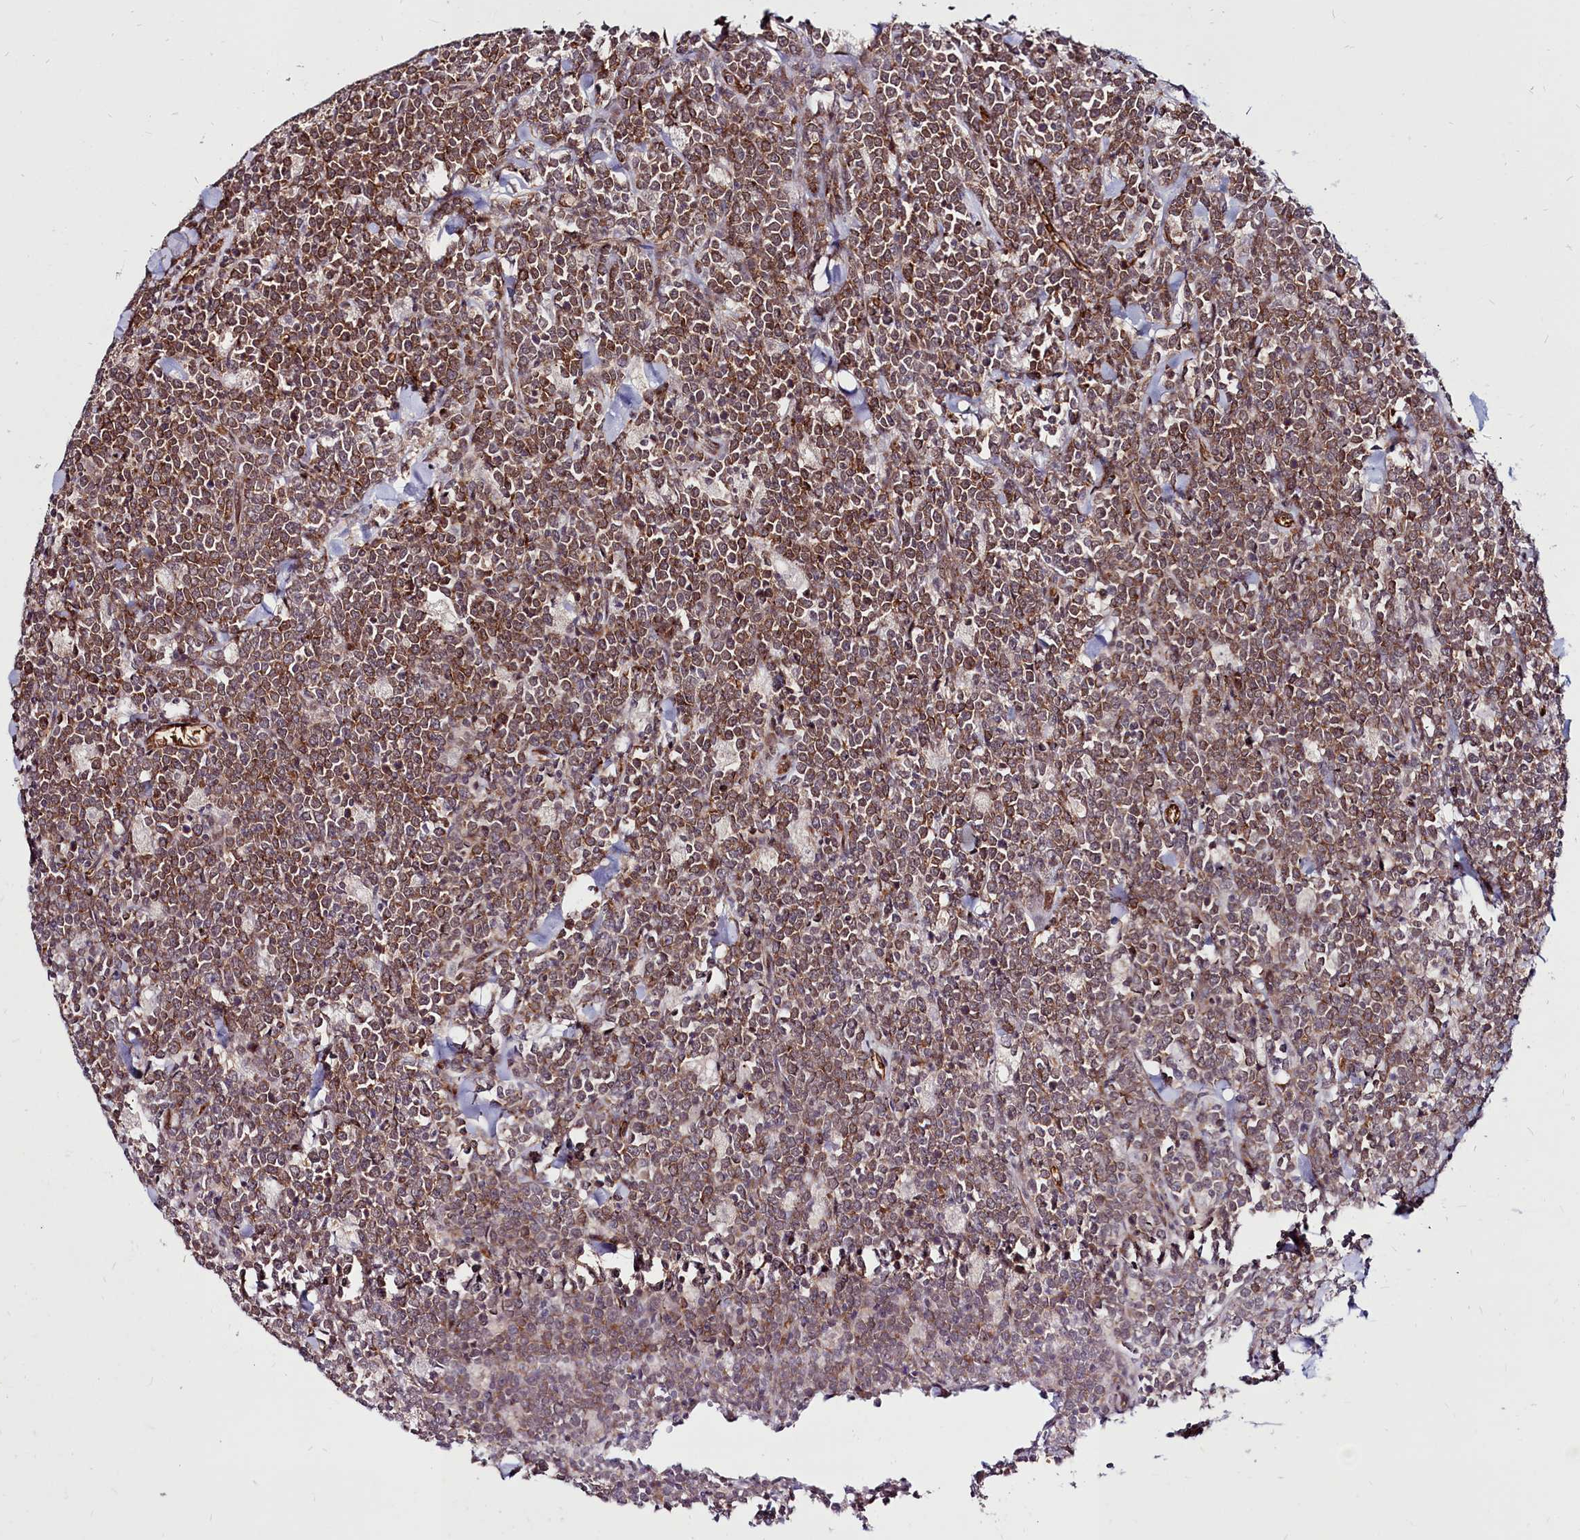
{"staining": {"intensity": "moderate", "quantity": ">75%", "location": "cytoplasmic/membranous,nuclear"}, "tissue": "lymphoma", "cell_type": "Tumor cells", "image_type": "cancer", "snomed": [{"axis": "morphology", "description": "Malignant lymphoma, non-Hodgkin's type, High grade"}, {"axis": "topography", "description": "Small intestine"}], "caption": "Human lymphoma stained with a protein marker reveals moderate staining in tumor cells.", "gene": "CLK3", "patient": {"sex": "male", "age": 8}}